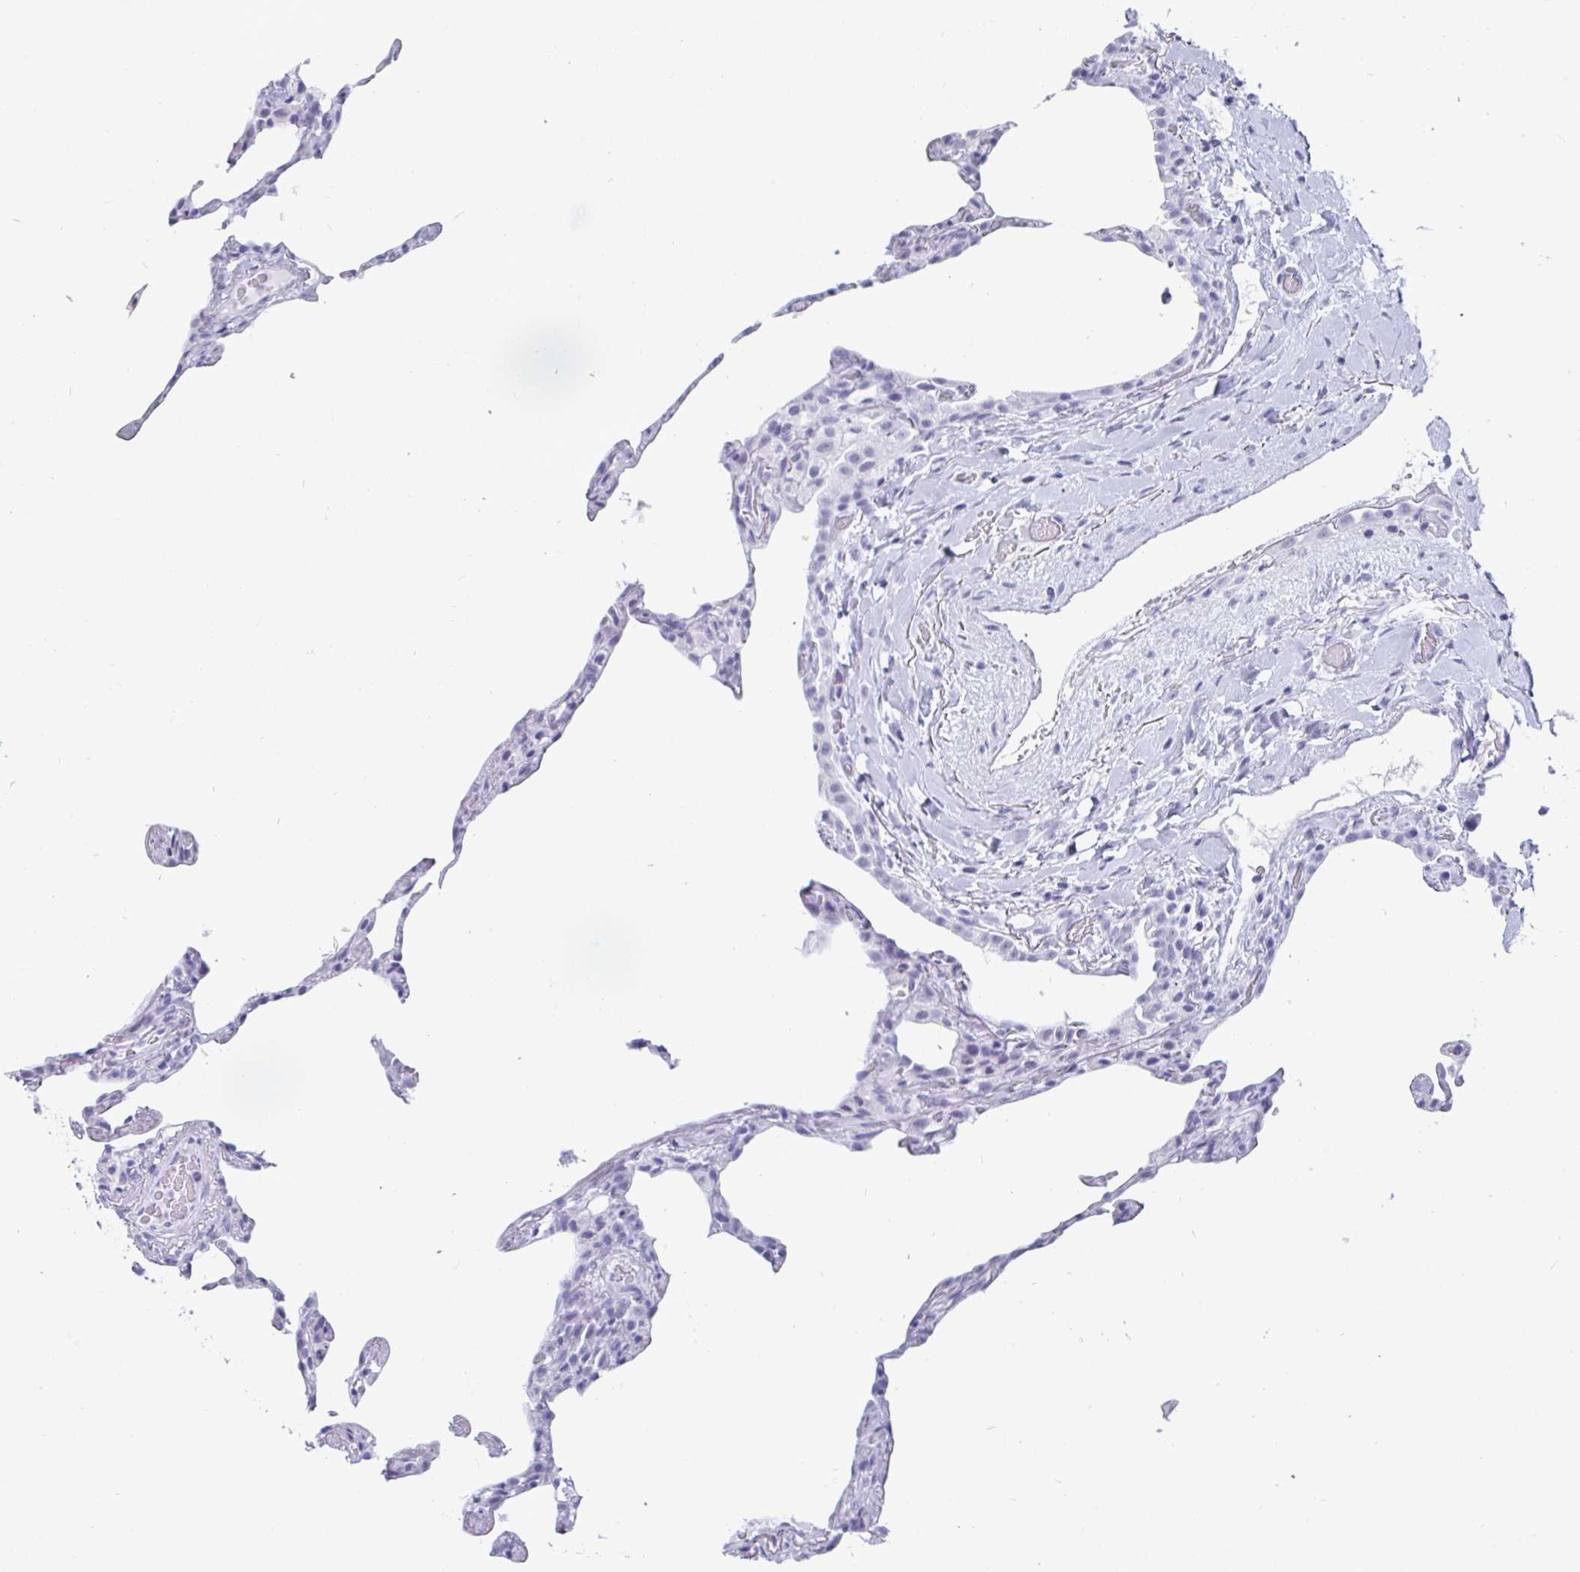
{"staining": {"intensity": "negative", "quantity": "none", "location": "none"}, "tissue": "lung", "cell_type": "Alveolar cells", "image_type": "normal", "snomed": [{"axis": "morphology", "description": "Normal tissue, NOS"}, {"axis": "topography", "description": "Lung"}], "caption": "Photomicrograph shows no significant protein positivity in alveolar cells of benign lung.", "gene": "GKN2", "patient": {"sex": "female", "age": 57}}